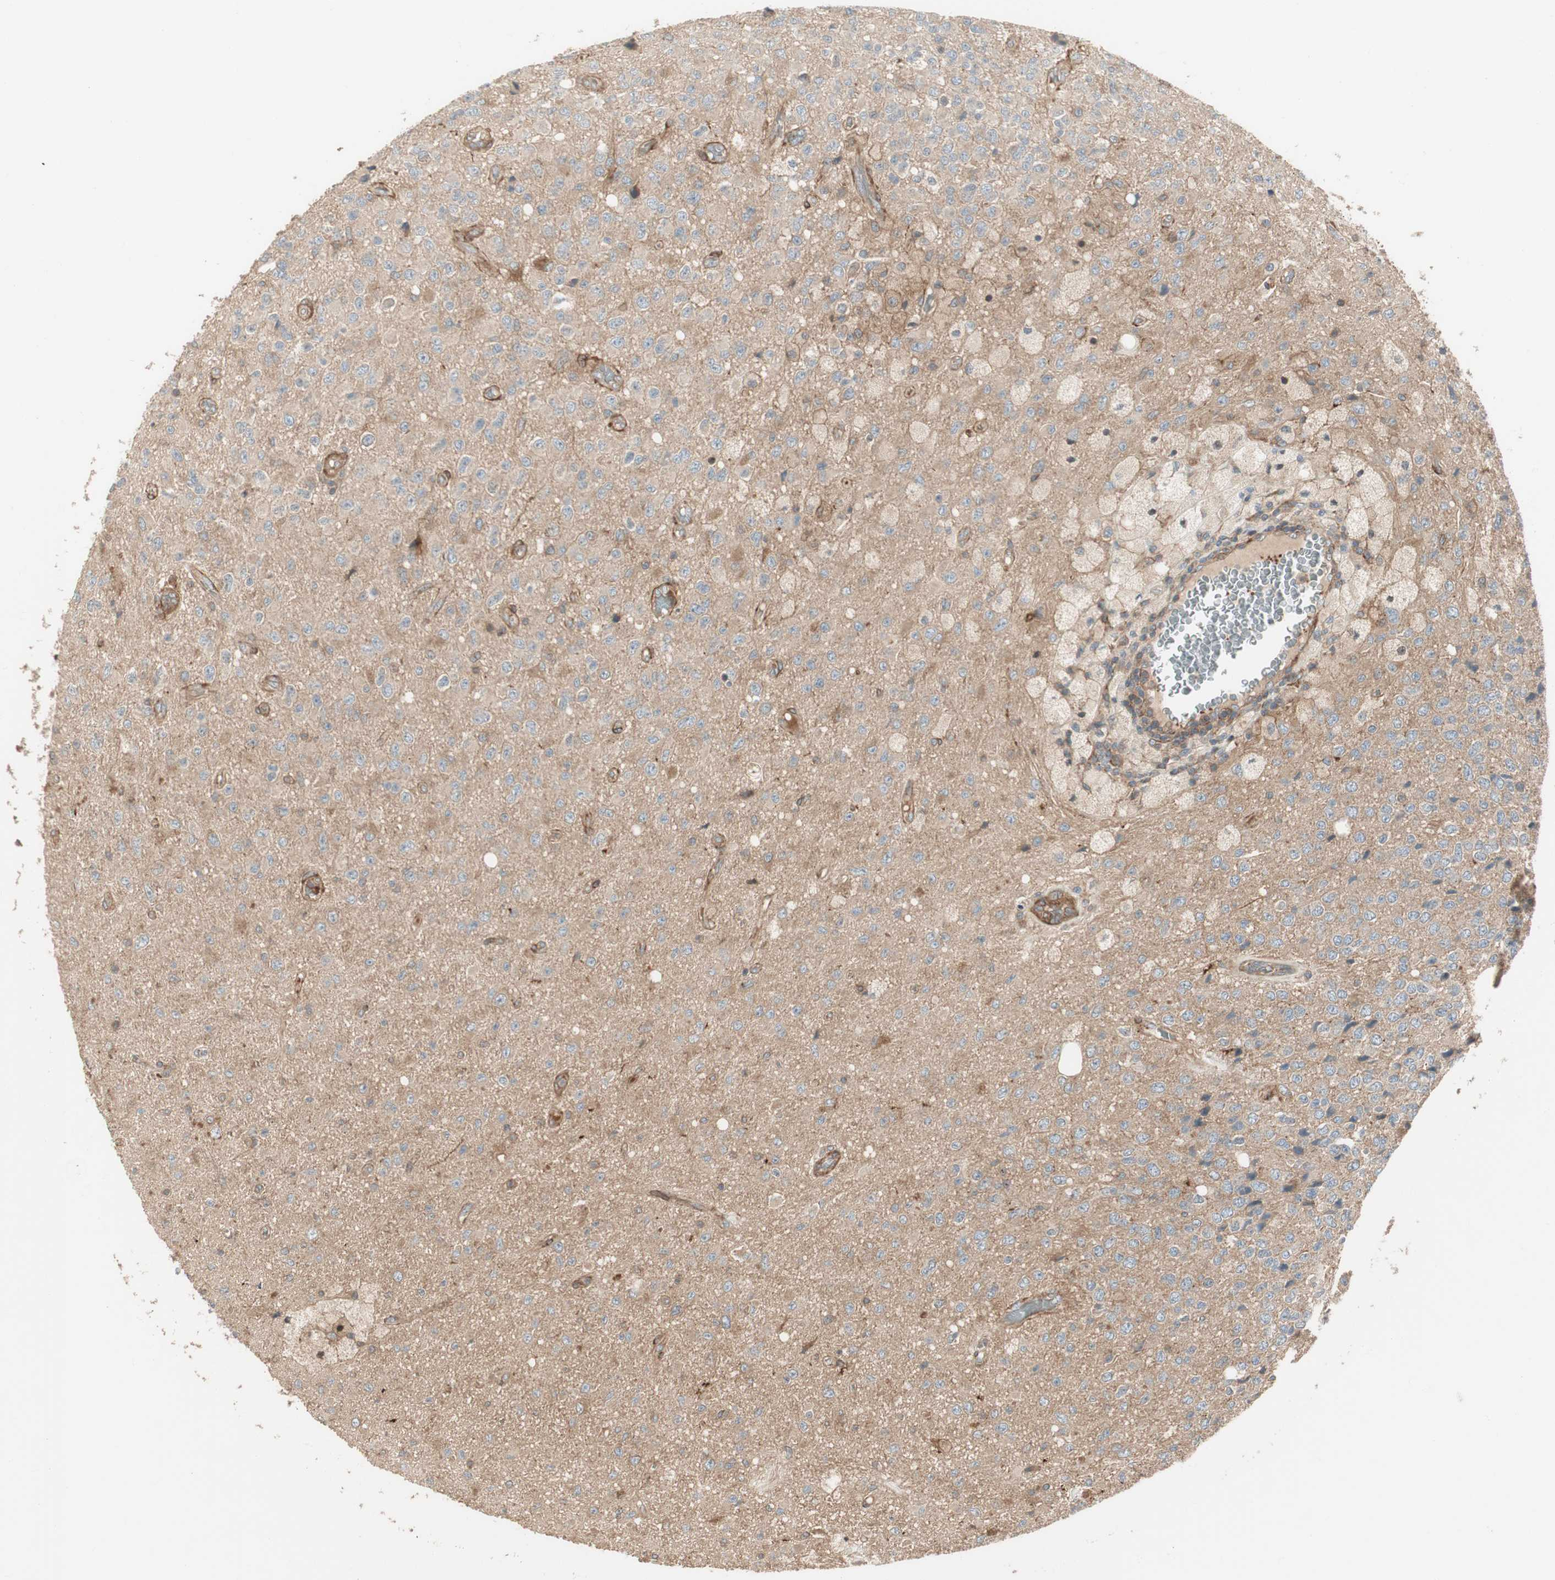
{"staining": {"intensity": "strong", "quantity": "25%-75%", "location": "cytoplasmic/membranous"}, "tissue": "glioma", "cell_type": "Tumor cells", "image_type": "cancer", "snomed": [{"axis": "morphology", "description": "Glioma, malignant, High grade"}, {"axis": "topography", "description": "pancreas cauda"}], "caption": "A micrograph of human malignant glioma (high-grade) stained for a protein displays strong cytoplasmic/membranous brown staining in tumor cells.", "gene": "PRKG1", "patient": {"sex": "male", "age": 60}}